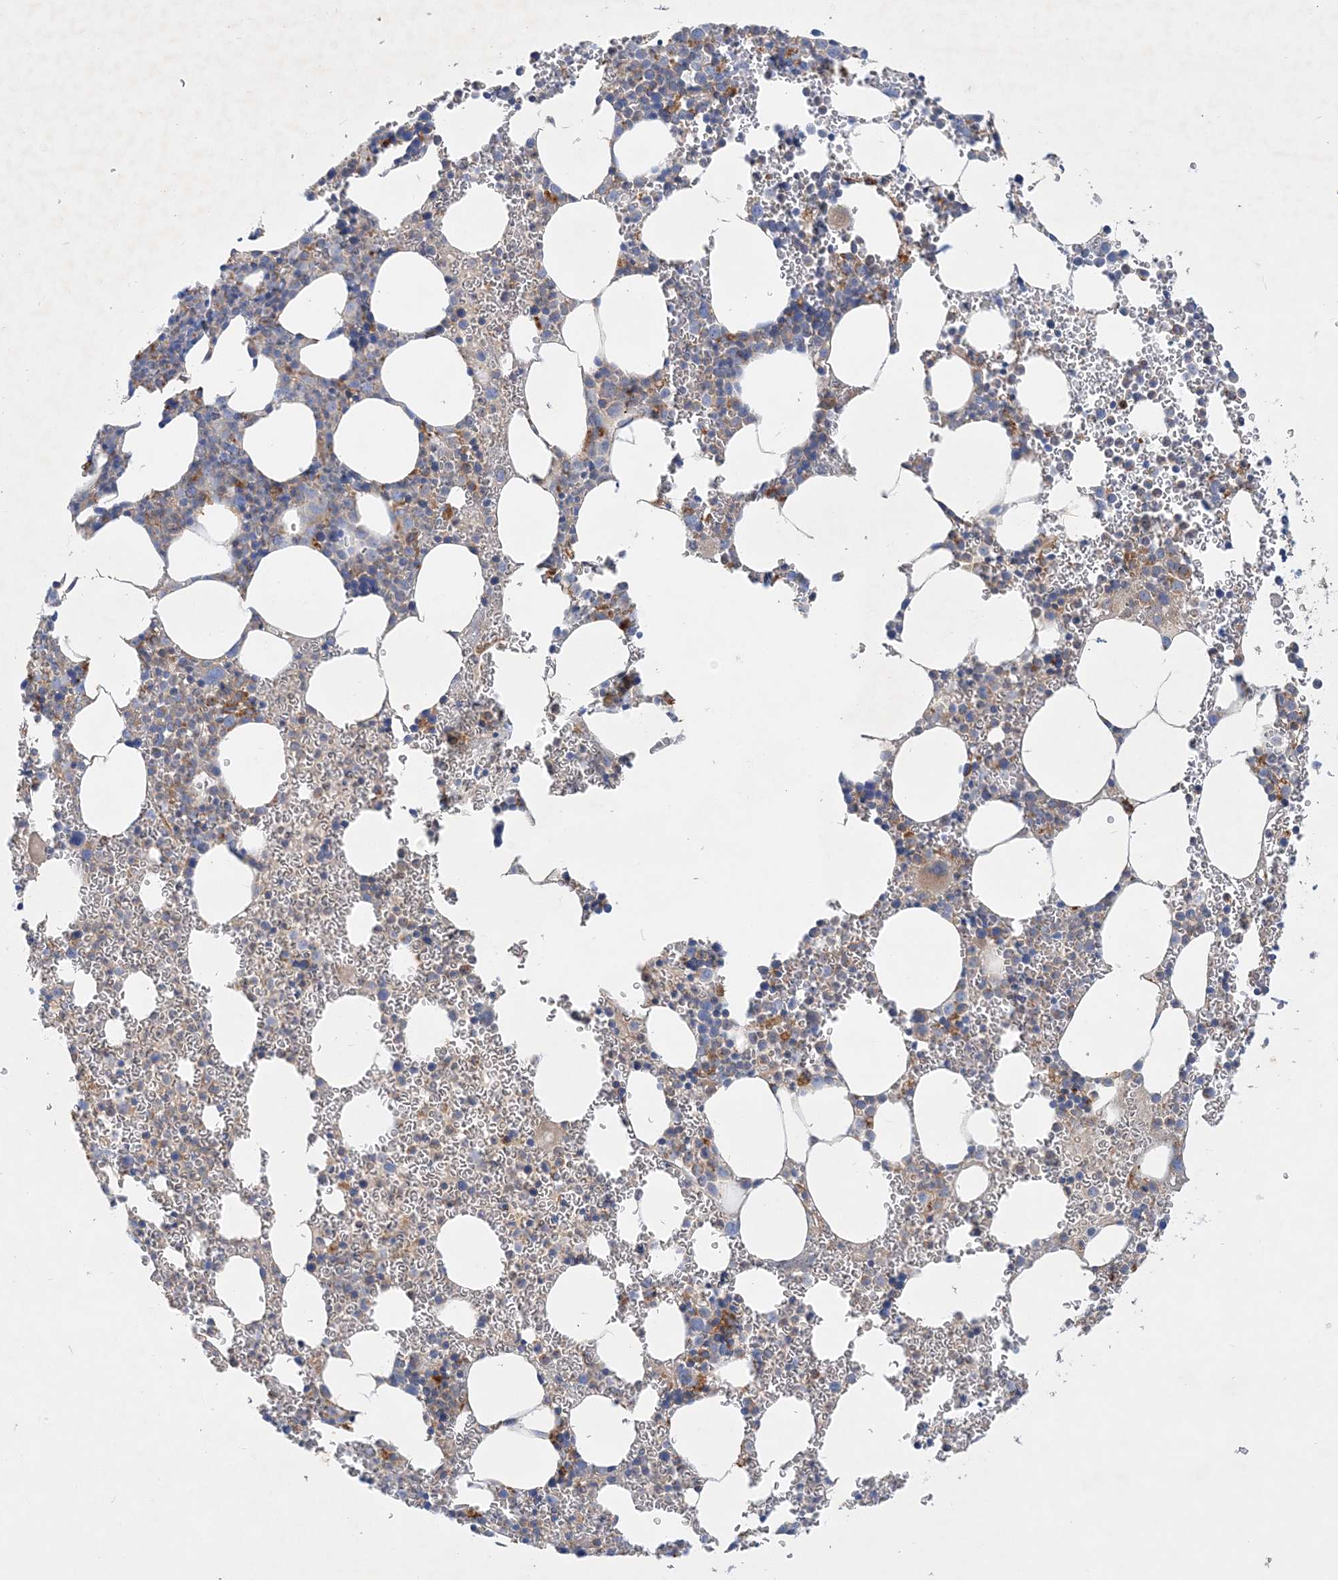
{"staining": {"intensity": "moderate", "quantity": "<25%", "location": "cytoplasmic/membranous"}, "tissue": "bone marrow", "cell_type": "Hematopoietic cells", "image_type": "normal", "snomed": [{"axis": "morphology", "description": "Normal tissue, NOS"}, {"axis": "topography", "description": "Bone marrow"}], "caption": "Human bone marrow stained with a brown dye reveals moderate cytoplasmic/membranous positive staining in about <25% of hematopoietic cells.", "gene": "GRINA", "patient": {"sex": "female", "age": 78}}